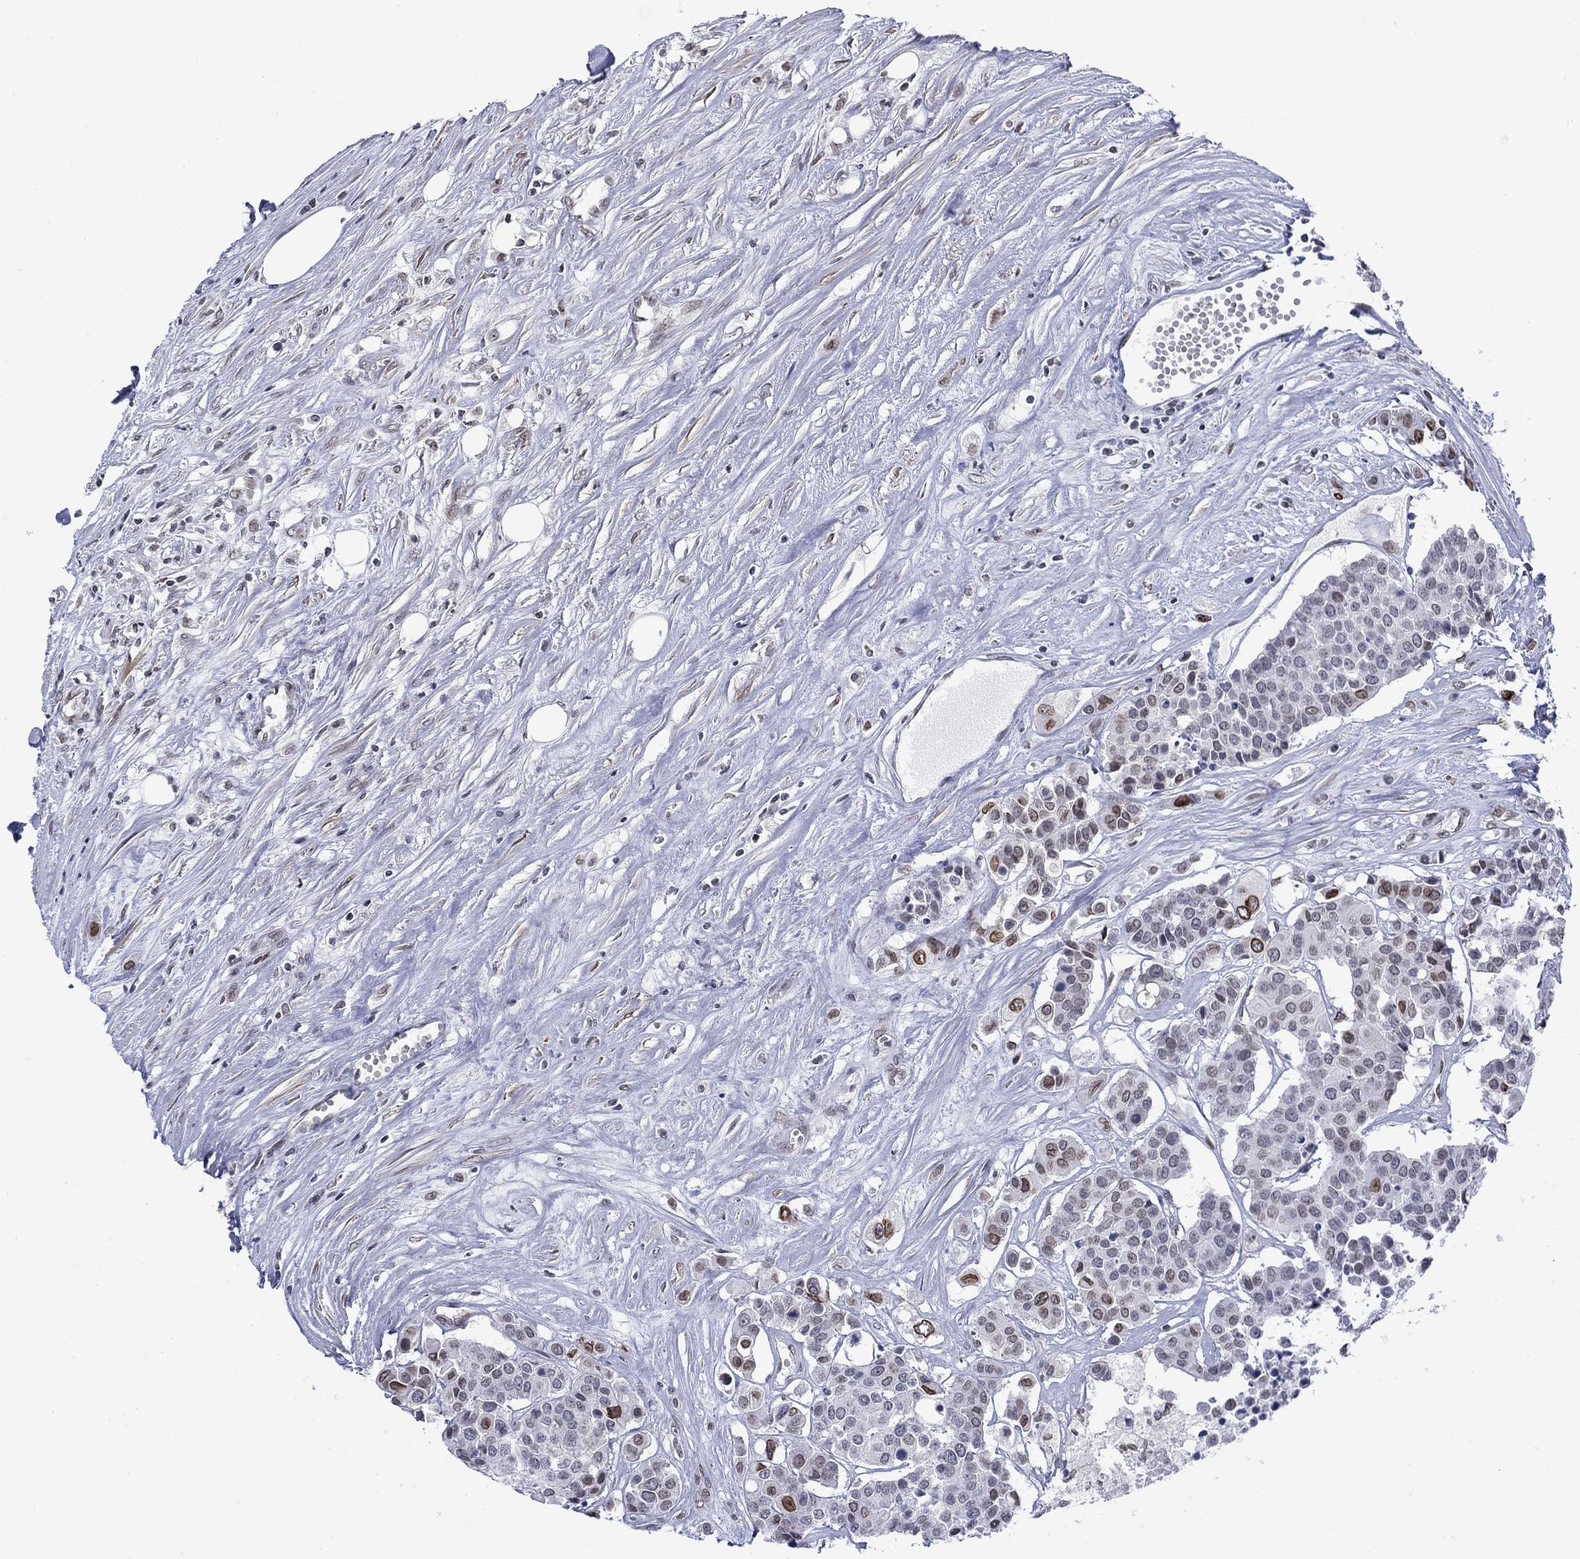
{"staining": {"intensity": "strong", "quantity": "<25%", "location": "cytoplasmic/membranous,nuclear"}, "tissue": "carcinoid", "cell_type": "Tumor cells", "image_type": "cancer", "snomed": [{"axis": "morphology", "description": "Carcinoid, malignant, NOS"}, {"axis": "topography", "description": "Colon"}], "caption": "Immunohistochemistry micrograph of carcinoid stained for a protein (brown), which exhibits medium levels of strong cytoplasmic/membranous and nuclear staining in approximately <25% of tumor cells.", "gene": "TOR1AIP1", "patient": {"sex": "male", "age": 81}}